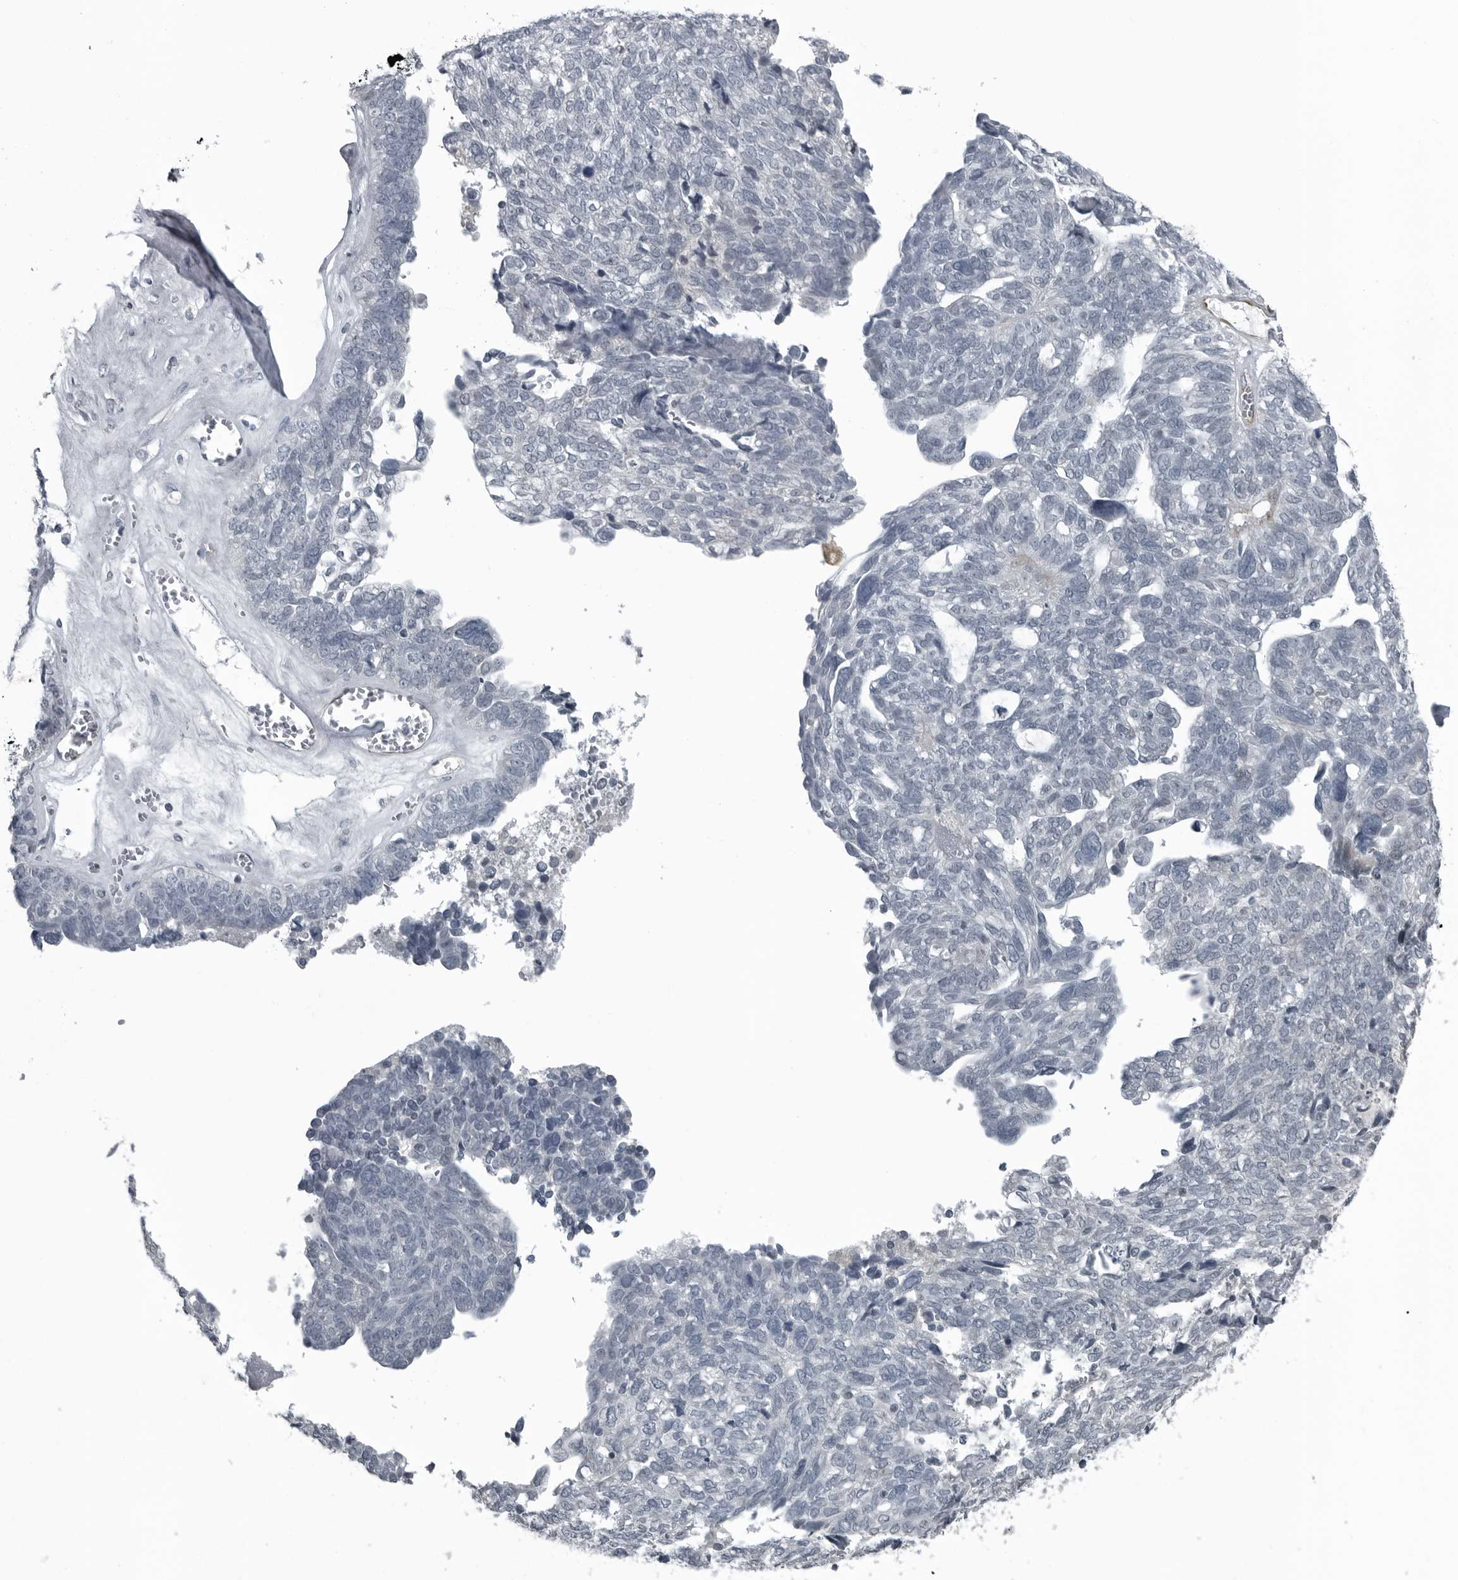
{"staining": {"intensity": "negative", "quantity": "none", "location": "none"}, "tissue": "ovarian cancer", "cell_type": "Tumor cells", "image_type": "cancer", "snomed": [{"axis": "morphology", "description": "Cystadenocarcinoma, serous, NOS"}, {"axis": "topography", "description": "Ovary"}], "caption": "Tumor cells are negative for brown protein staining in ovarian cancer. Nuclei are stained in blue.", "gene": "GAK", "patient": {"sex": "female", "age": 79}}